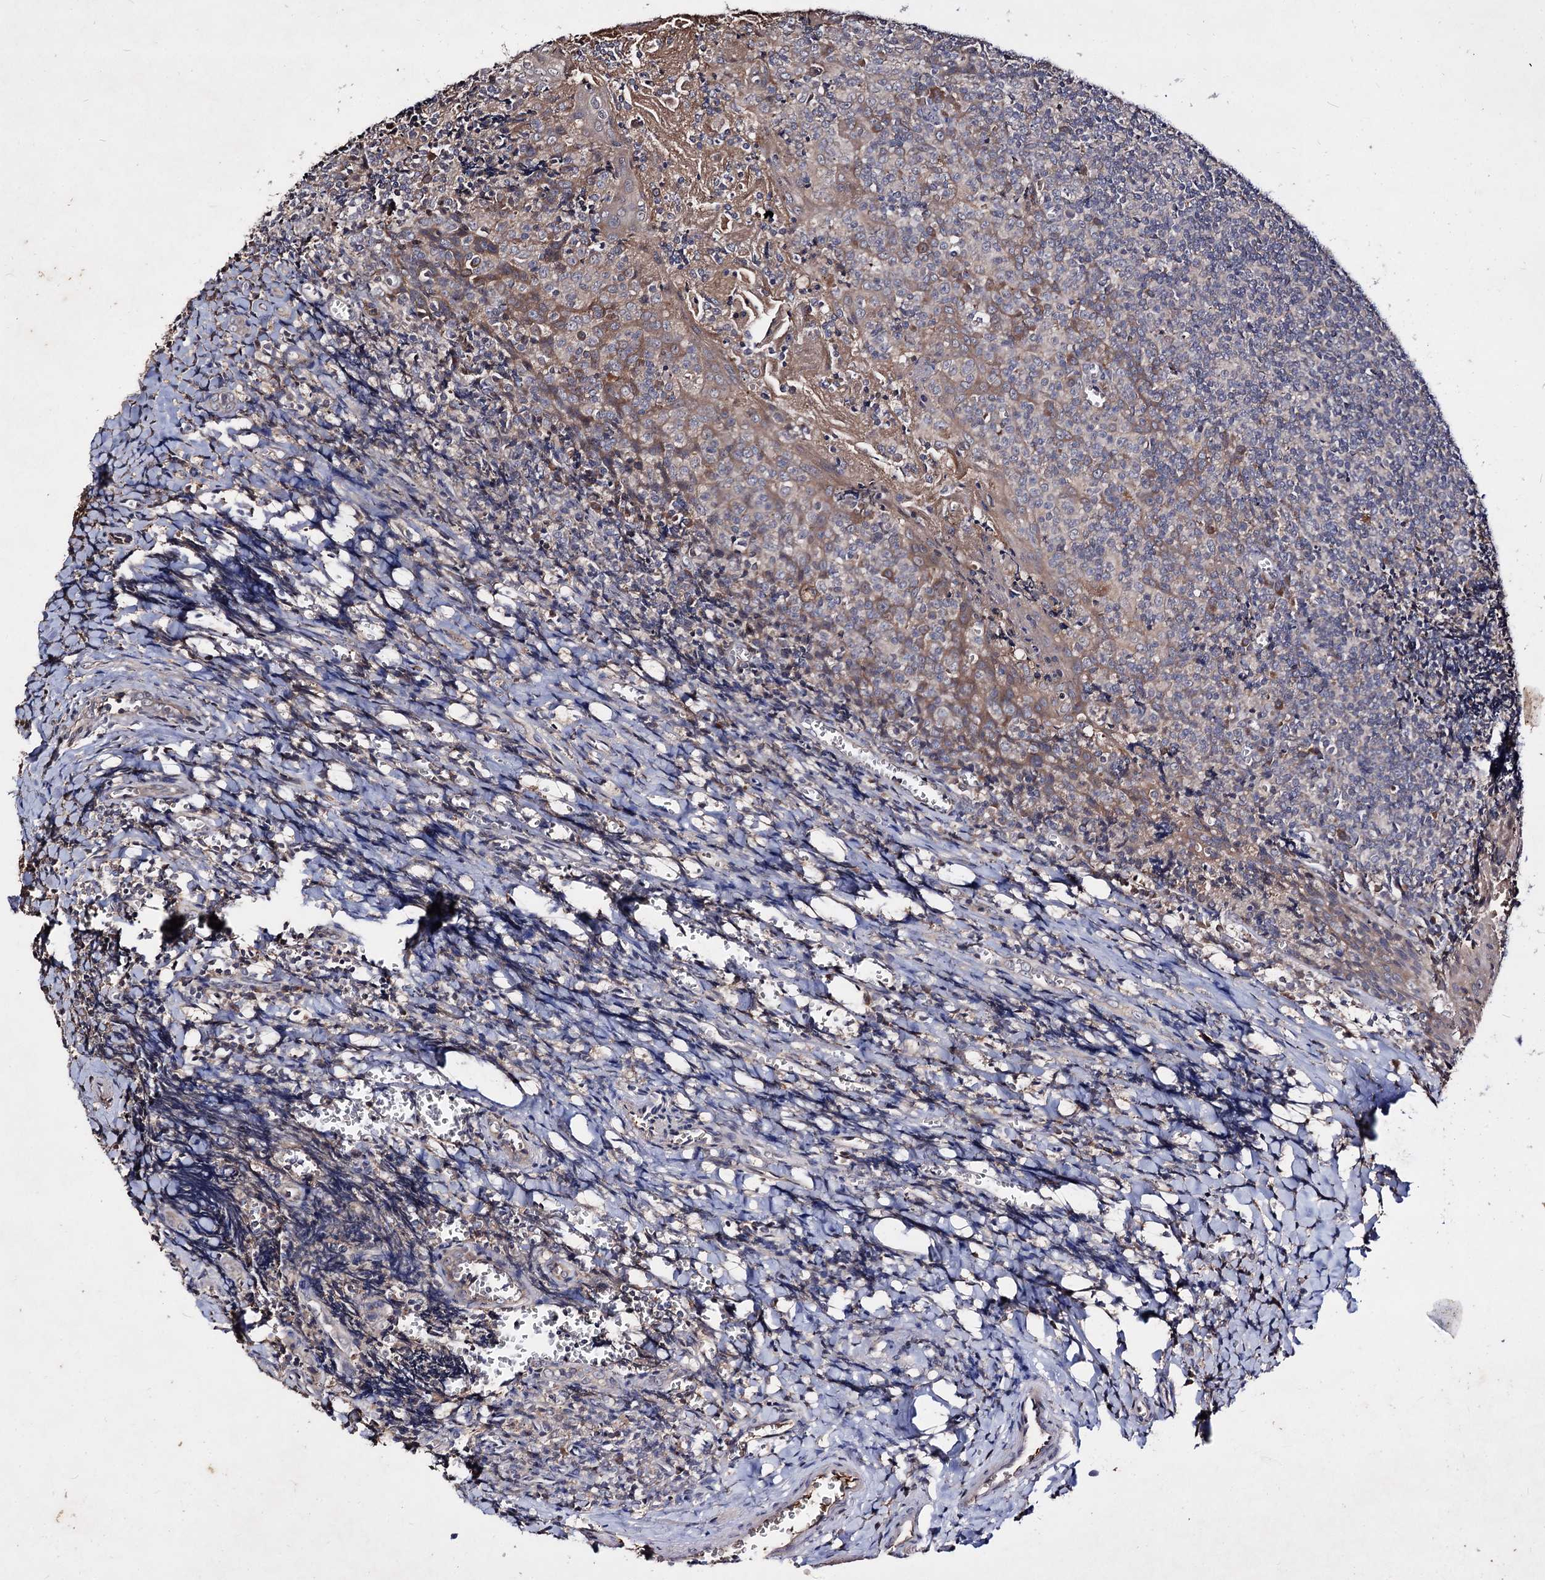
{"staining": {"intensity": "negative", "quantity": "none", "location": "none"}, "tissue": "tonsil", "cell_type": "Germinal center cells", "image_type": "normal", "snomed": [{"axis": "morphology", "description": "Normal tissue, NOS"}, {"axis": "topography", "description": "Tonsil"}], "caption": "Histopathology image shows no protein staining in germinal center cells of unremarkable tonsil.", "gene": "ARFIP2", "patient": {"sex": "male", "age": 27}}